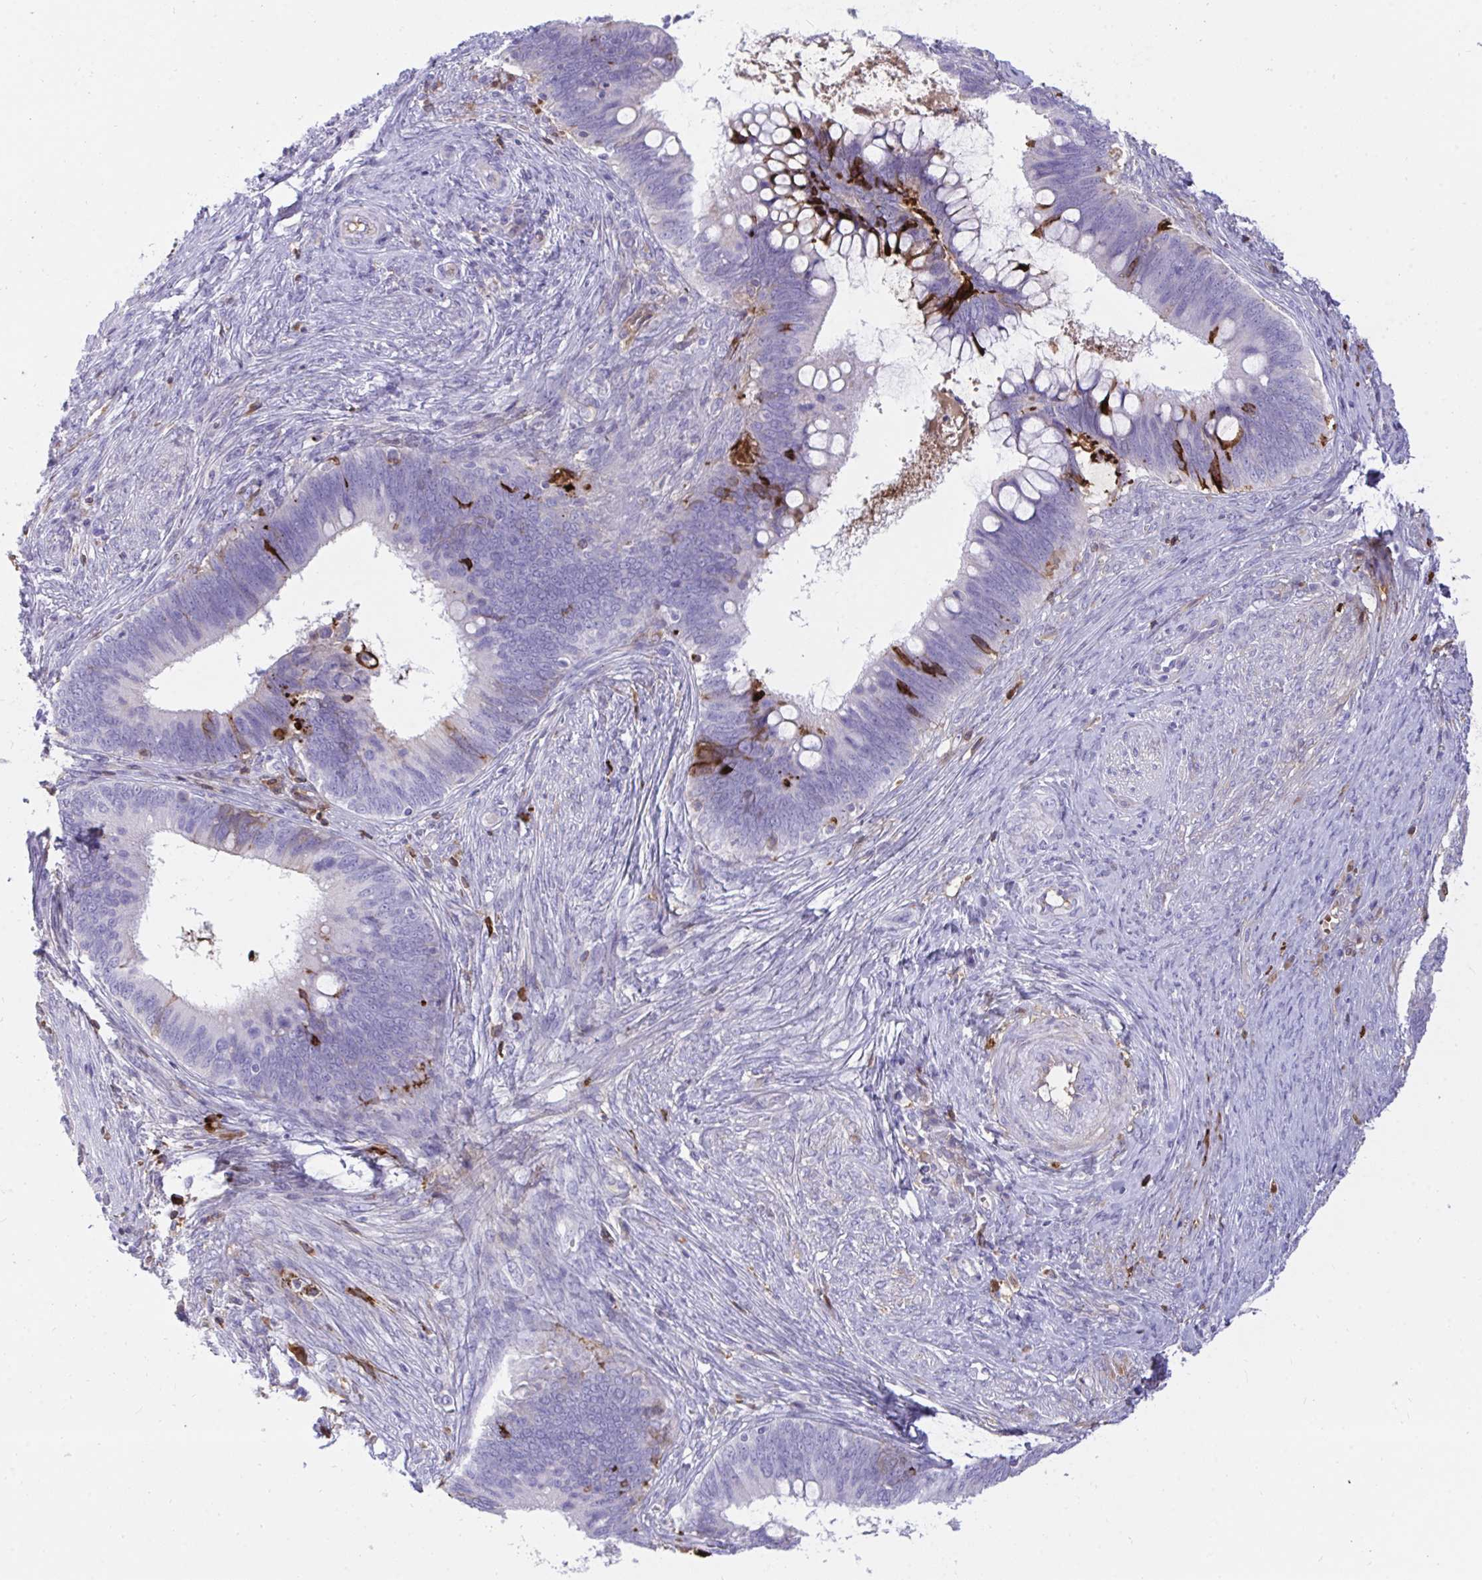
{"staining": {"intensity": "strong", "quantity": "<25%", "location": "cytoplasmic/membranous"}, "tissue": "cervical cancer", "cell_type": "Tumor cells", "image_type": "cancer", "snomed": [{"axis": "morphology", "description": "Adenocarcinoma, NOS"}, {"axis": "topography", "description": "Cervix"}], "caption": "Immunohistochemical staining of cervical adenocarcinoma reveals medium levels of strong cytoplasmic/membranous protein expression in approximately <25% of tumor cells. The staining was performed using DAB (3,3'-diaminobenzidine), with brown indicating positive protein expression. Nuclei are stained blue with hematoxylin.", "gene": "F2", "patient": {"sex": "female", "age": 42}}